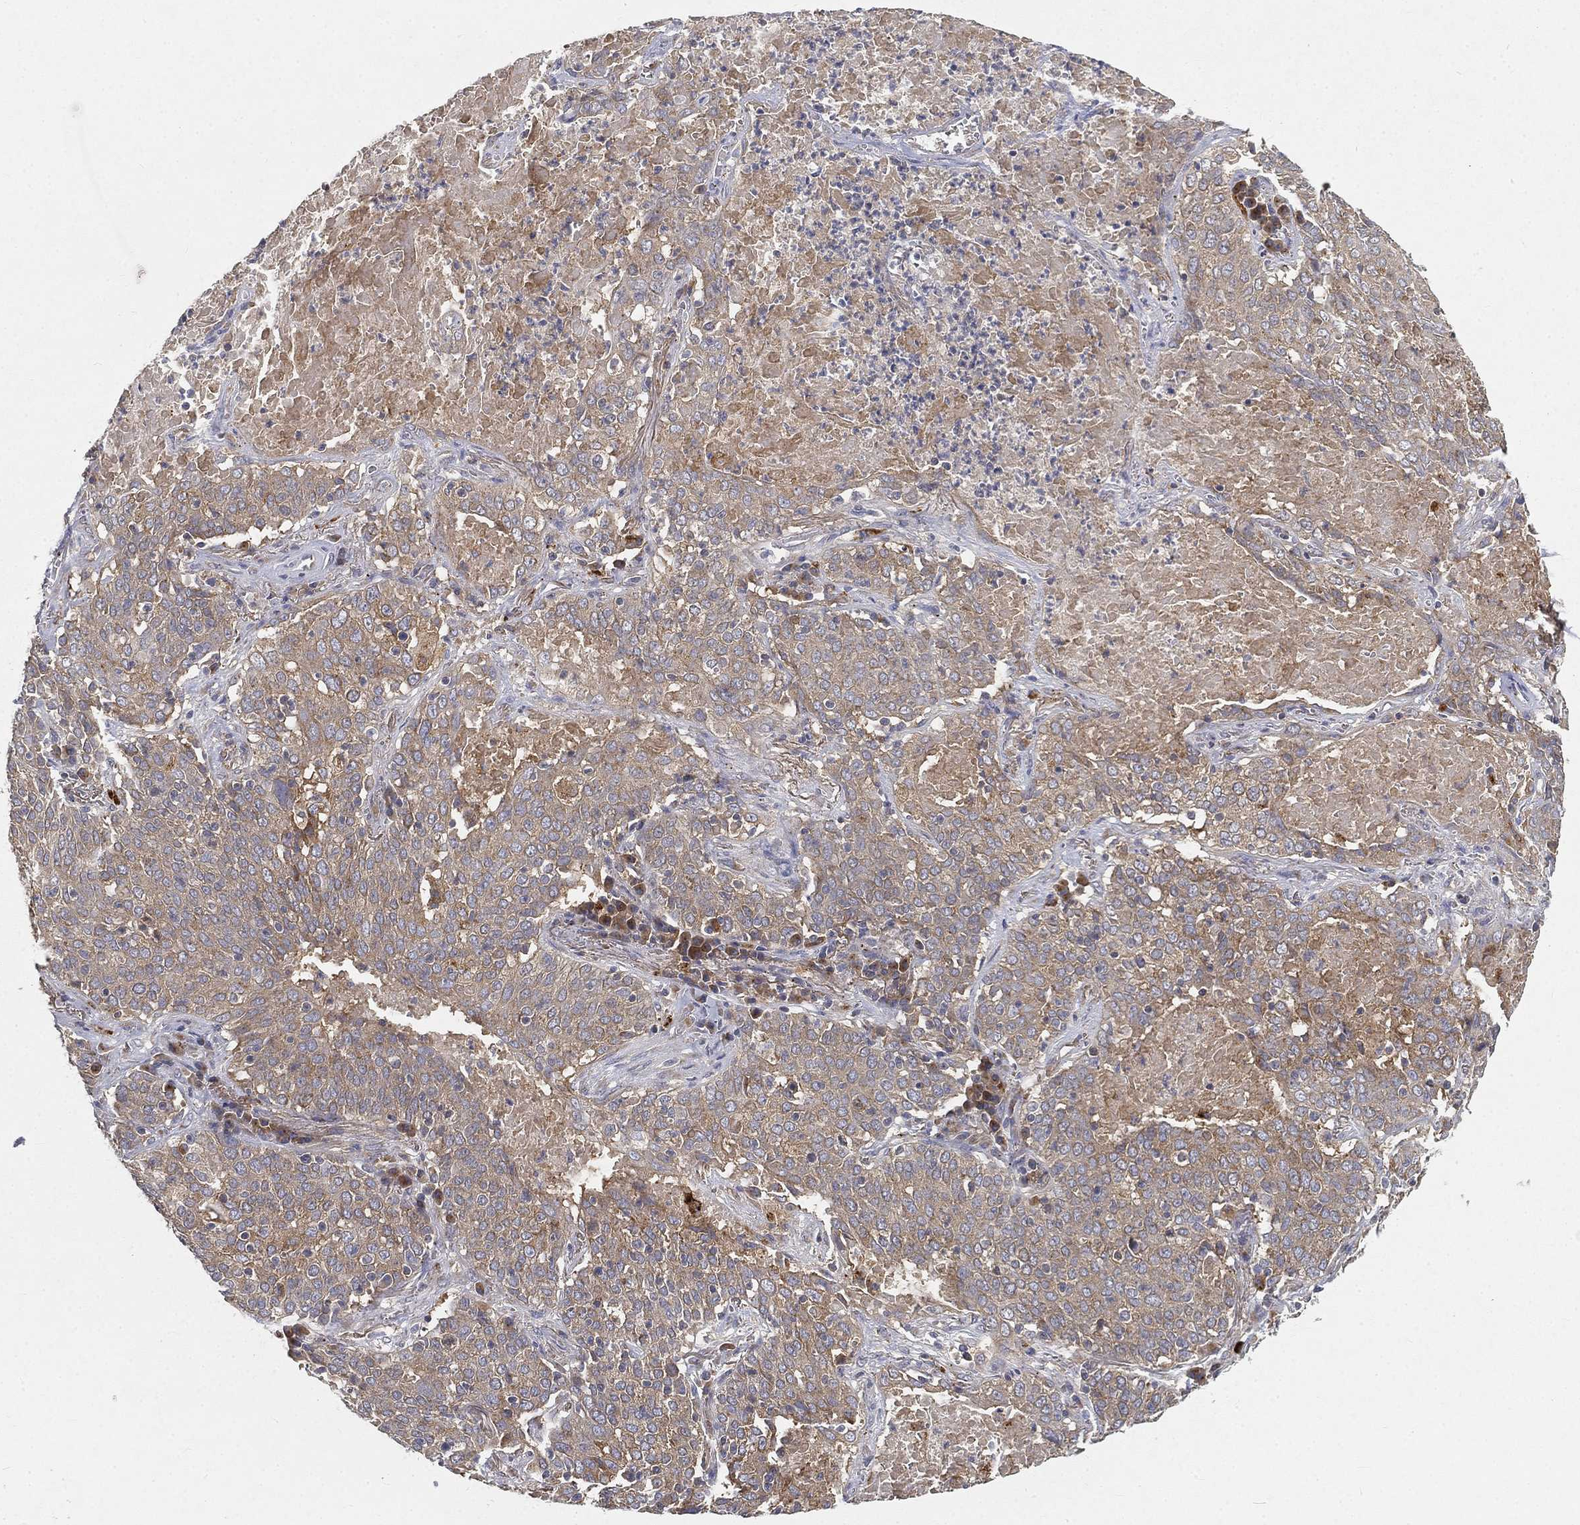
{"staining": {"intensity": "moderate", "quantity": ">75%", "location": "cytoplasmic/membranous"}, "tissue": "lung cancer", "cell_type": "Tumor cells", "image_type": "cancer", "snomed": [{"axis": "morphology", "description": "Squamous cell carcinoma, NOS"}, {"axis": "topography", "description": "Lung"}], "caption": "Immunohistochemistry (DAB) staining of human lung squamous cell carcinoma shows moderate cytoplasmic/membranous protein staining in approximately >75% of tumor cells. (DAB IHC with brightfield microscopy, high magnification).", "gene": "CTSL", "patient": {"sex": "male", "age": 82}}